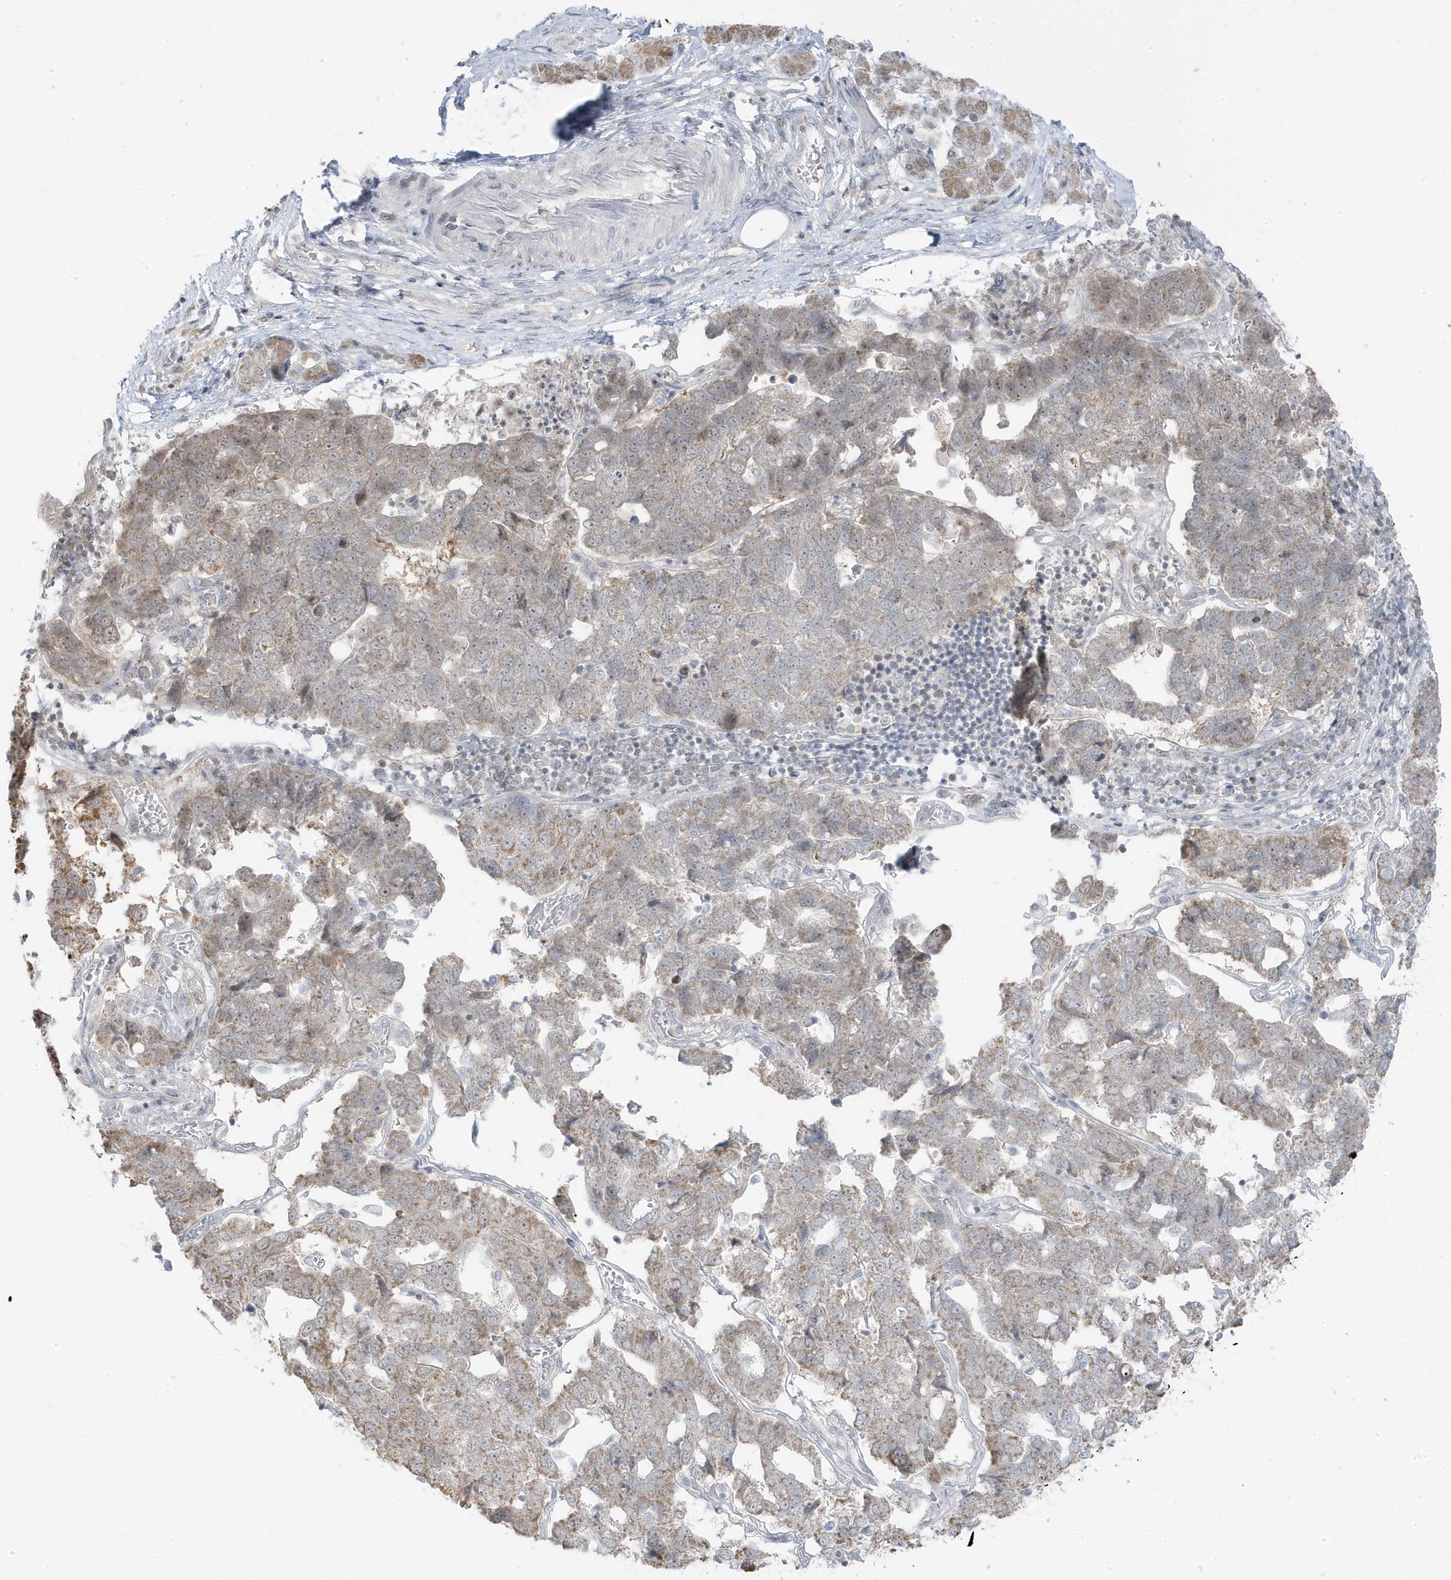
{"staining": {"intensity": "weak", "quantity": "25%-75%", "location": "cytoplasmic/membranous"}, "tissue": "pancreatic cancer", "cell_type": "Tumor cells", "image_type": "cancer", "snomed": [{"axis": "morphology", "description": "Adenocarcinoma, NOS"}, {"axis": "topography", "description": "Pancreas"}], "caption": "Pancreatic cancer tissue exhibits weak cytoplasmic/membranous staining in about 25%-75% of tumor cells, visualized by immunohistochemistry.", "gene": "TSEN15", "patient": {"sex": "female", "age": 61}}